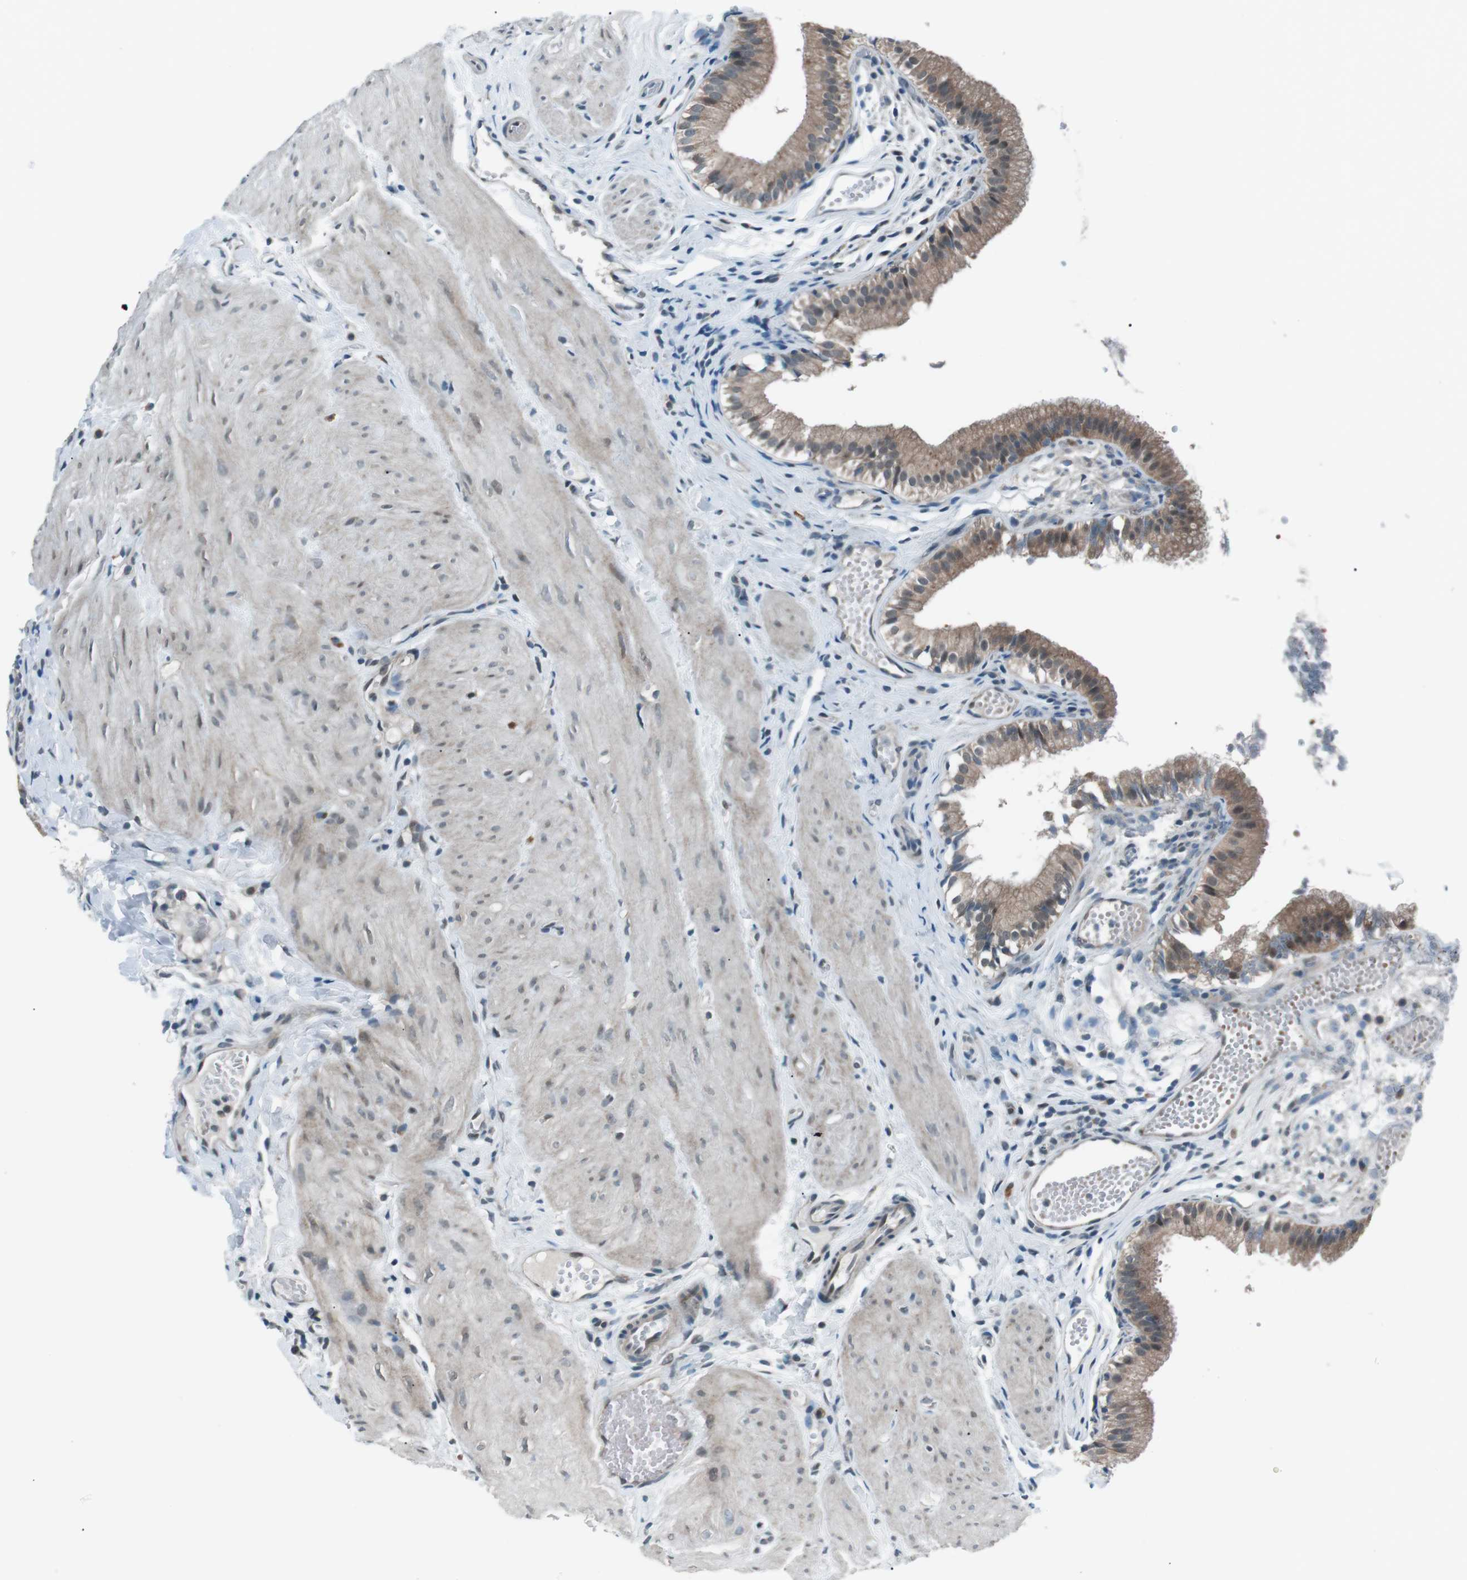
{"staining": {"intensity": "moderate", "quantity": ">75%", "location": "cytoplasmic/membranous,nuclear"}, "tissue": "gallbladder", "cell_type": "Glandular cells", "image_type": "normal", "snomed": [{"axis": "morphology", "description": "Normal tissue, NOS"}, {"axis": "topography", "description": "Gallbladder"}], "caption": "Immunohistochemistry (IHC) micrograph of unremarkable gallbladder: human gallbladder stained using immunohistochemistry (IHC) exhibits medium levels of moderate protein expression localized specifically in the cytoplasmic/membranous,nuclear of glandular cells, appearing as a cytoplasmic/membranous,nuclear brown color.", "gene": "LRIG2", "patient": {"sex": "female", "age": 26}}